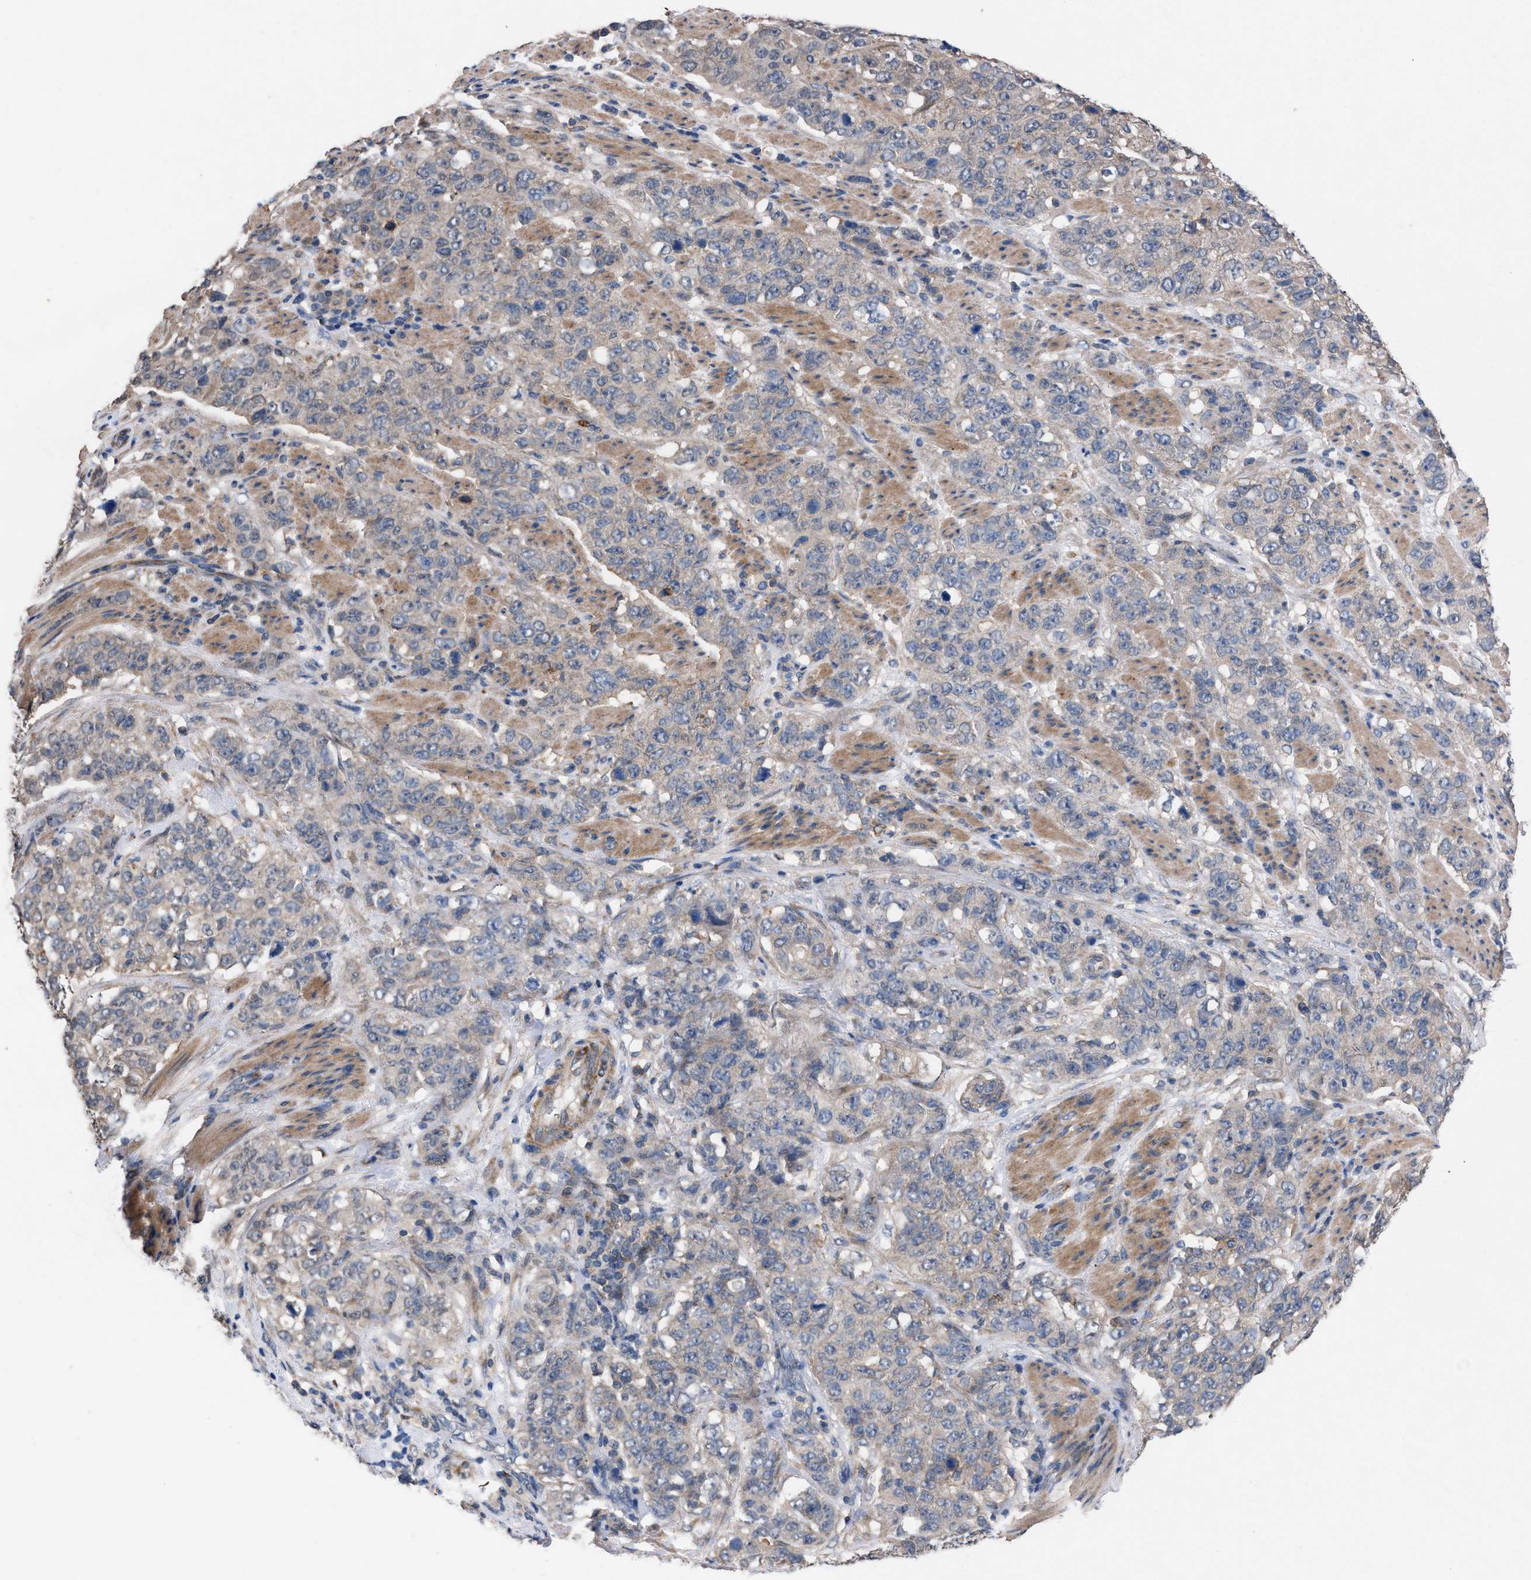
{"staining": {"intensity": "negative", "quantity": "none", "location": "none"}, "tissue": "stomach cancer", "cell_type": "Tumor cells", "image_type": "cancer", "snomed": [{"axis": "morphology", "description": "Adenocarcinoma, NOS"}, {"axis": "topography", "description": "Stomach"}], "caption": "Immunohistochemistry photomicrograph of human stomach cancer (adenocarcinoma) stained for a protein (brown), which demonstrates no positivity in tumor cells.", "gene": "TMEM131", "patient": {"sex": "male", "age": 48}}